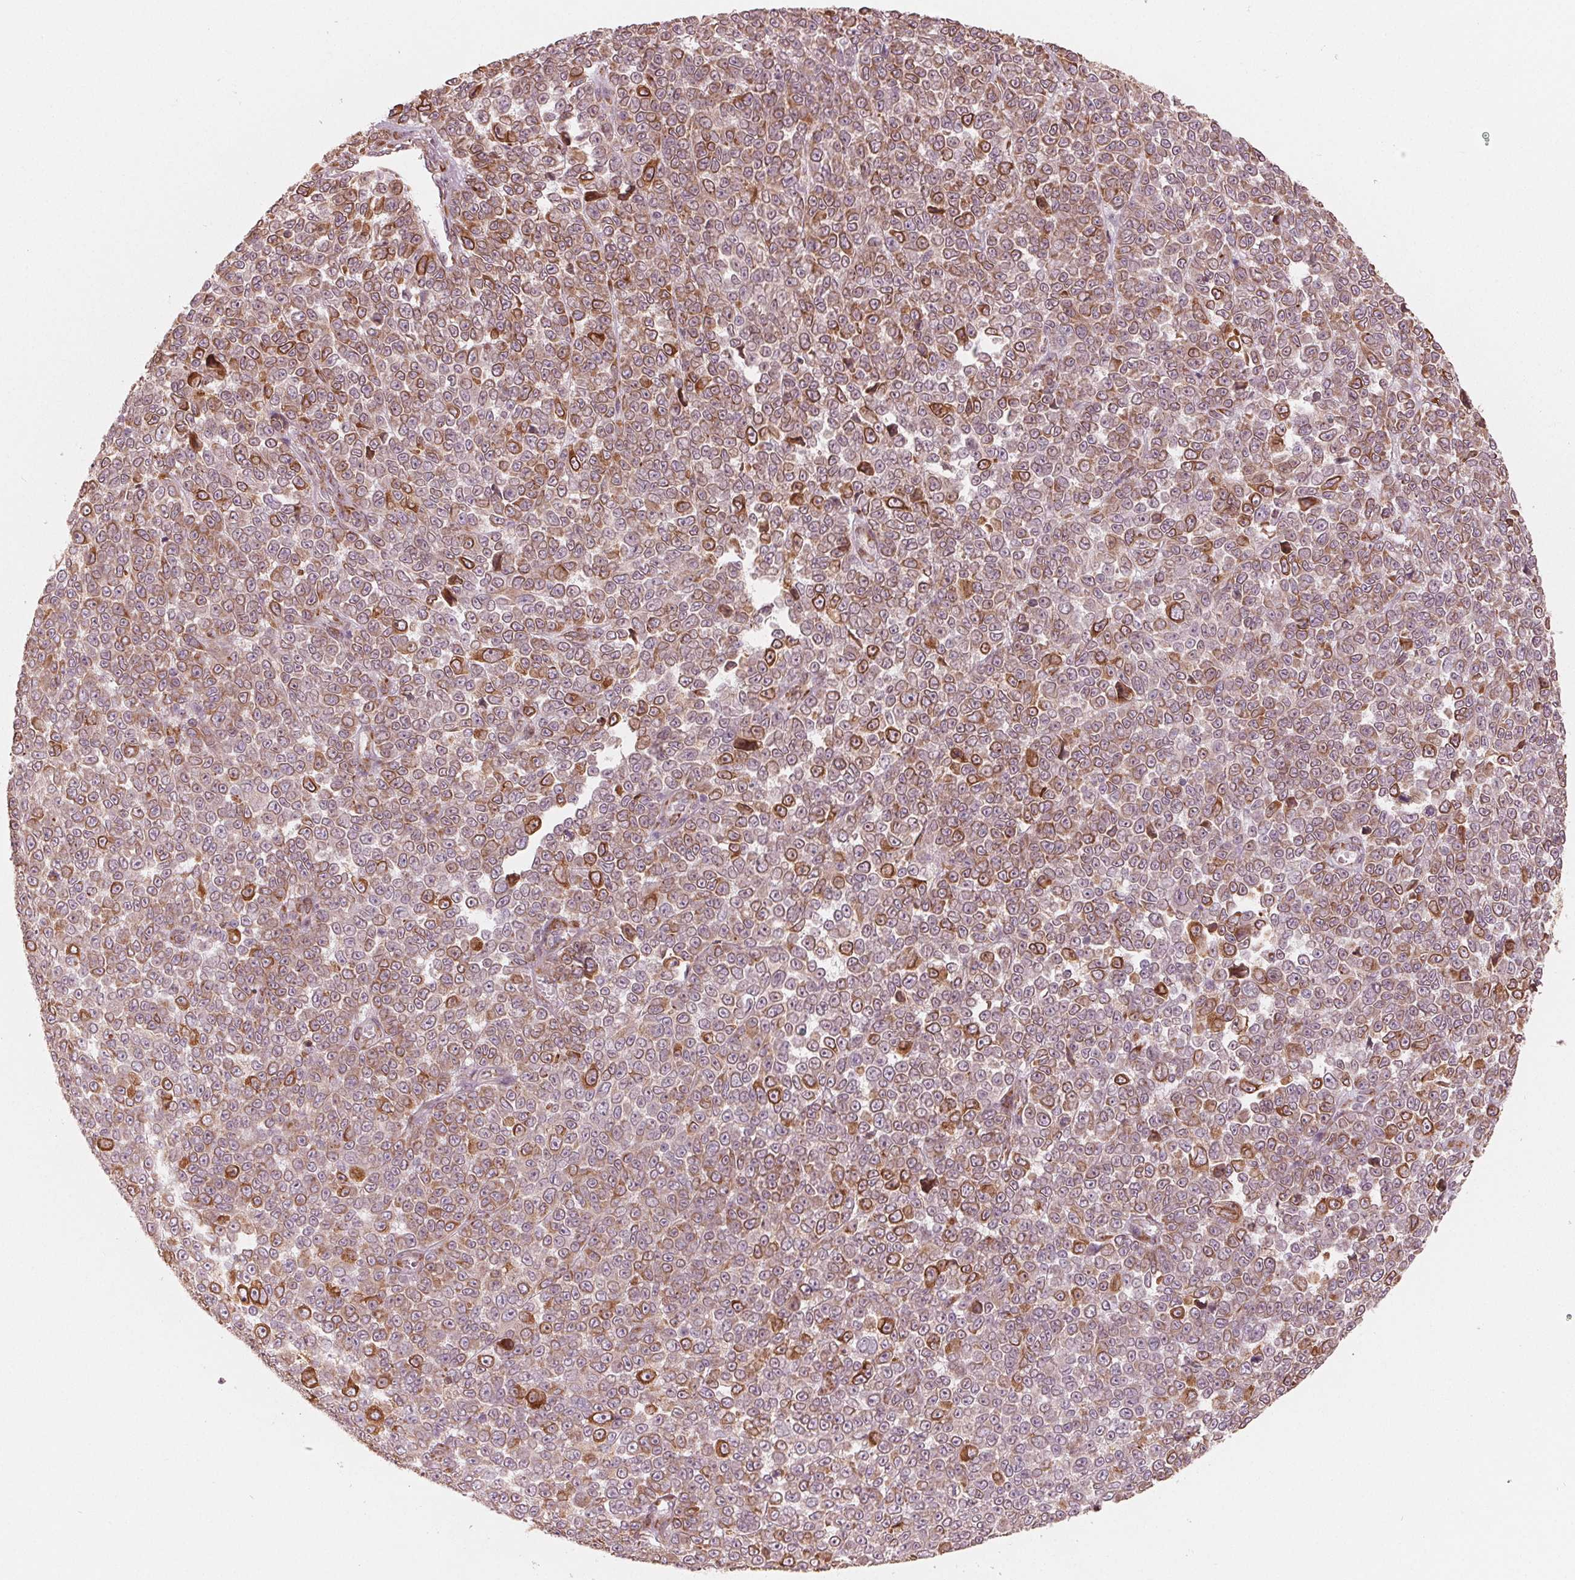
{"staining": {"intensity": "moderate", "quantity": ">75%", "location": "cytoplasmic/membranous"}, "tissue": "melanoma", "cell_type": "Tumor cells", "image_type": "cancer", "snomed": [{"axis": "morphology", "description": "Malignant melanoma, NOS"}, {"axis": "topography", "description": "Skin"}], "caption": "This is an image of IHC staining of melanoma, which shows moderate staining in the cytoplasmic/membranous of tumor cells.", "gene": "IKBIP", "patient": {"sex": "female", "age": 95}}